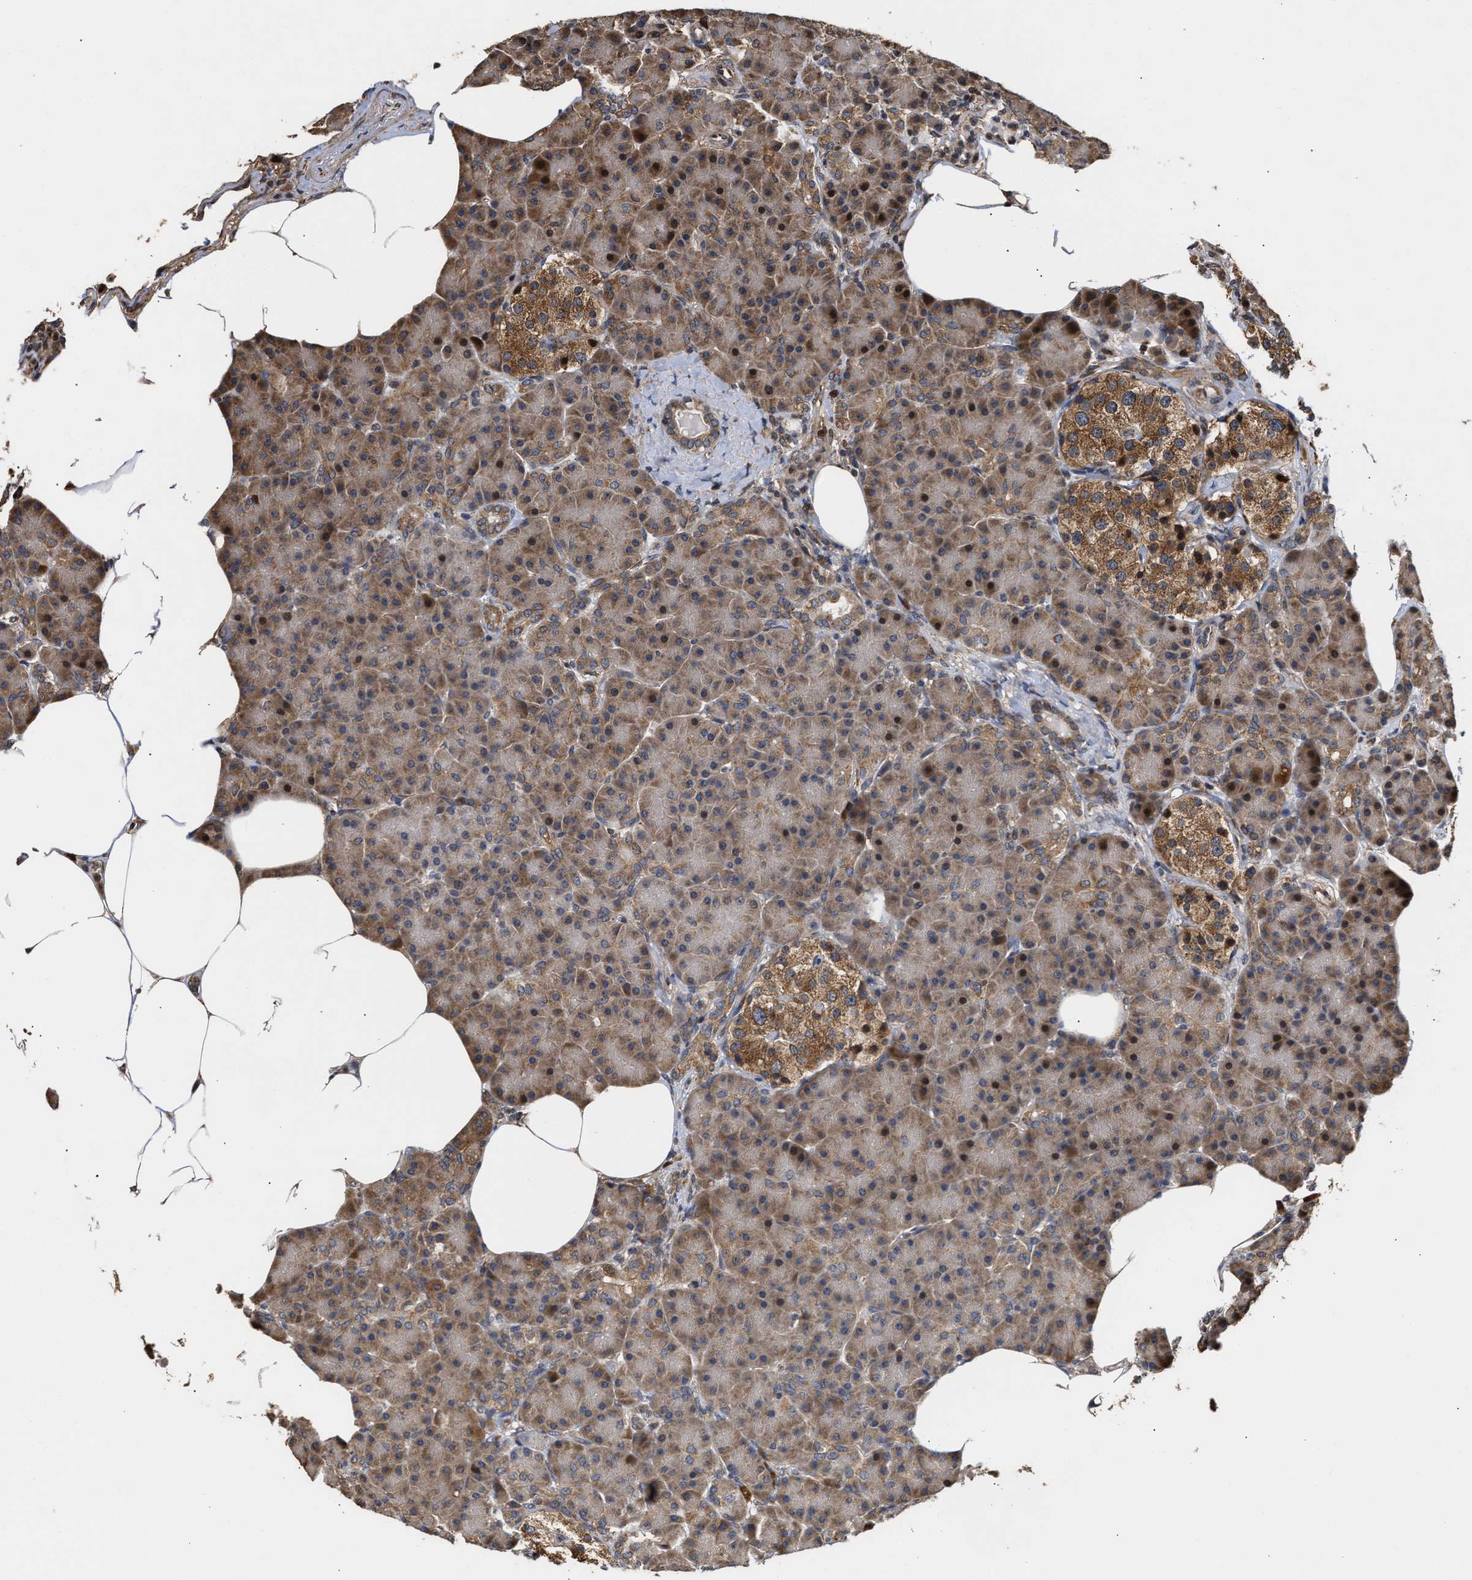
{"staining": {"intensity": "moderate", "quantity": "25%-75%", "location": "cytoplasmic/membranous,nuclear"}, "tissue": "pancreas", "cell_type": "Exocrine glandular cells", "image_type": "normal", "snomed": [{"axis": "morphology", "description": "Normal tissue, NOS"}, {"axis": "topography", "description": "Pancreas"}], "caption": "IHC histopathology image of benign human pancreas stained for a protein (brown), which reveals medium levels of moderate cytoplasmic/membranous,nuclear expression in about 25%-75% of exocrine glandular cells.", "gene": "GOSR1", "patient": {"sex": "female", "age": 70}}